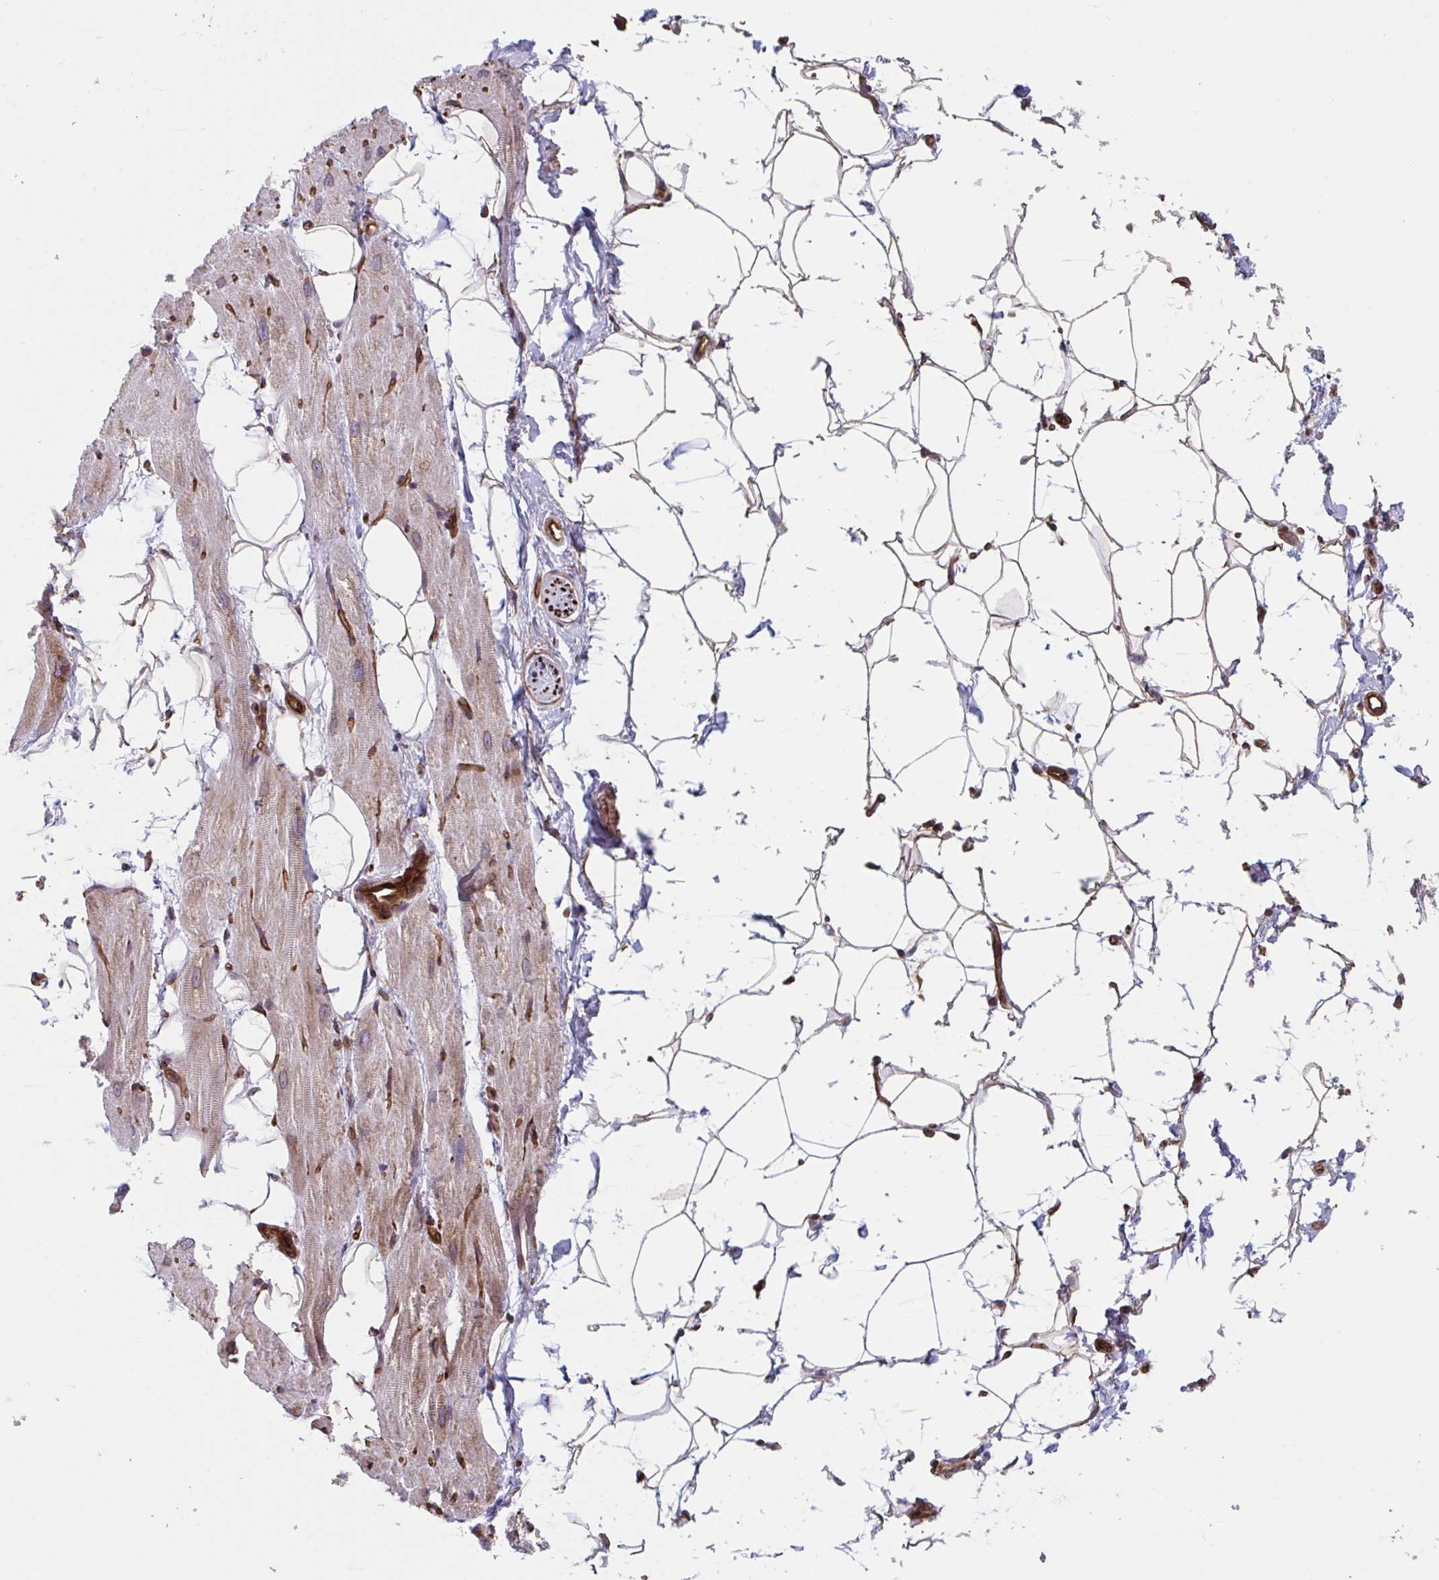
{"staining": {"intensity": "weak", "quantity": "<25%", "location": "cytoplasmic/membranous"}, "tissue": "heart muscle", "cell_type": "Cardiomyocytes", "image_type": "normal", "snomed": [{"axis": "morphology", "description": "Normal tissue, NOS"}, {"axis": "topography", "description": "Heart"}], "caption": "Protein analysis of normal heart muscle demonstrates no significant expression in cardiomyocytes. (Stains: DAB IHC with hematoxylin counter stain, Microscopy: brightfield microscopy at high magnification).", "gene": "TNFSF10", "patient": {"sex": "male", "age": 62}}